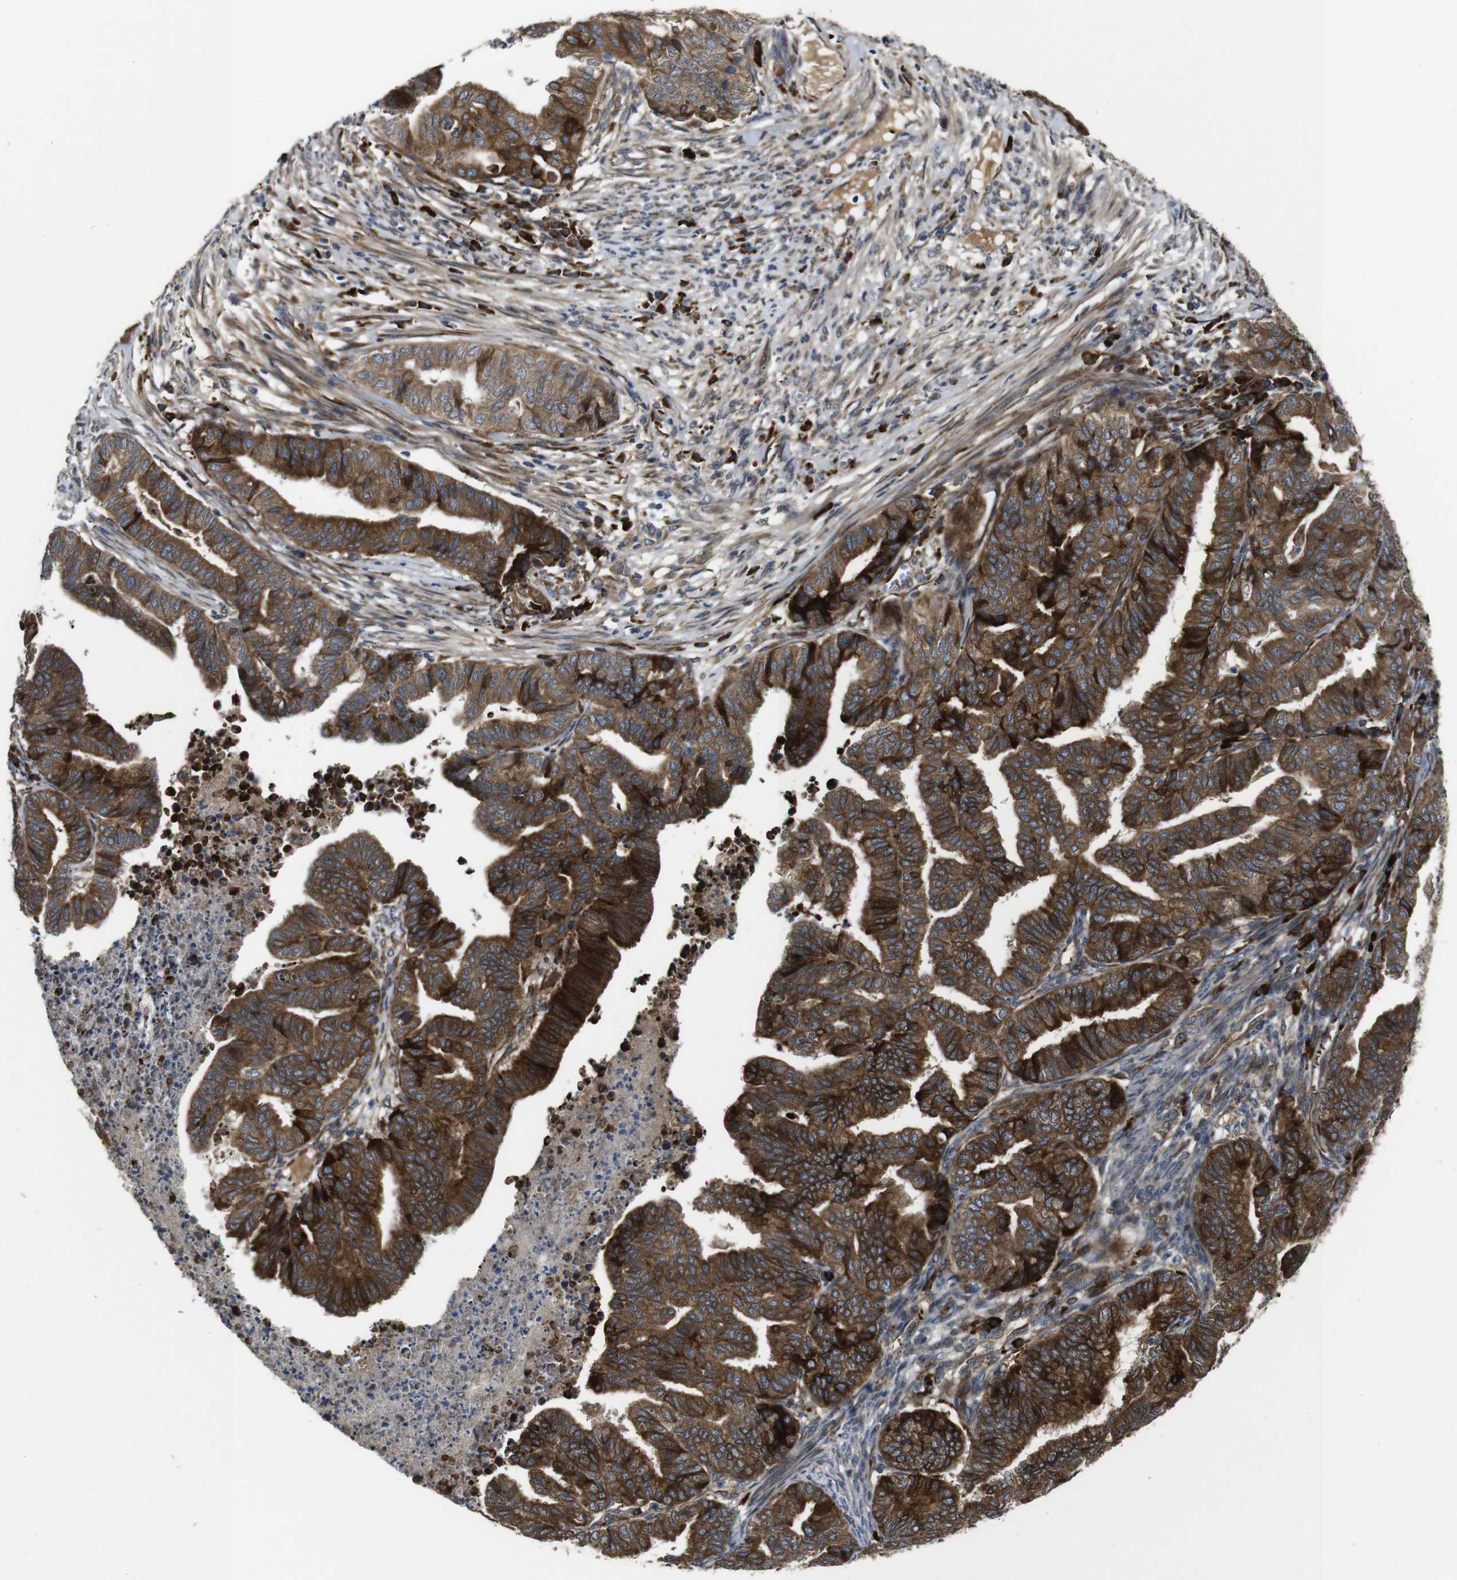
{"staining": {"intensity": "strong", "quantity": ">75%", "location": "cytoplasmic/membranous"}, "tissue": "endometrial cancer", "cell_type": "Tumor cells", "image_type": "cancer", "snomed": [{"axis": "morphology", "description": "Adenocarcinoma, NOS"}, {"axis": "topography", "description": "Endometrium"}], "caption": "Strong cytoplasmic/membranous protein staining is seen in approximately >75% of tumor cells in endometrial cancer.", "gene": "UBE2G2", "patient": {"sex": "female", "age": 79}}